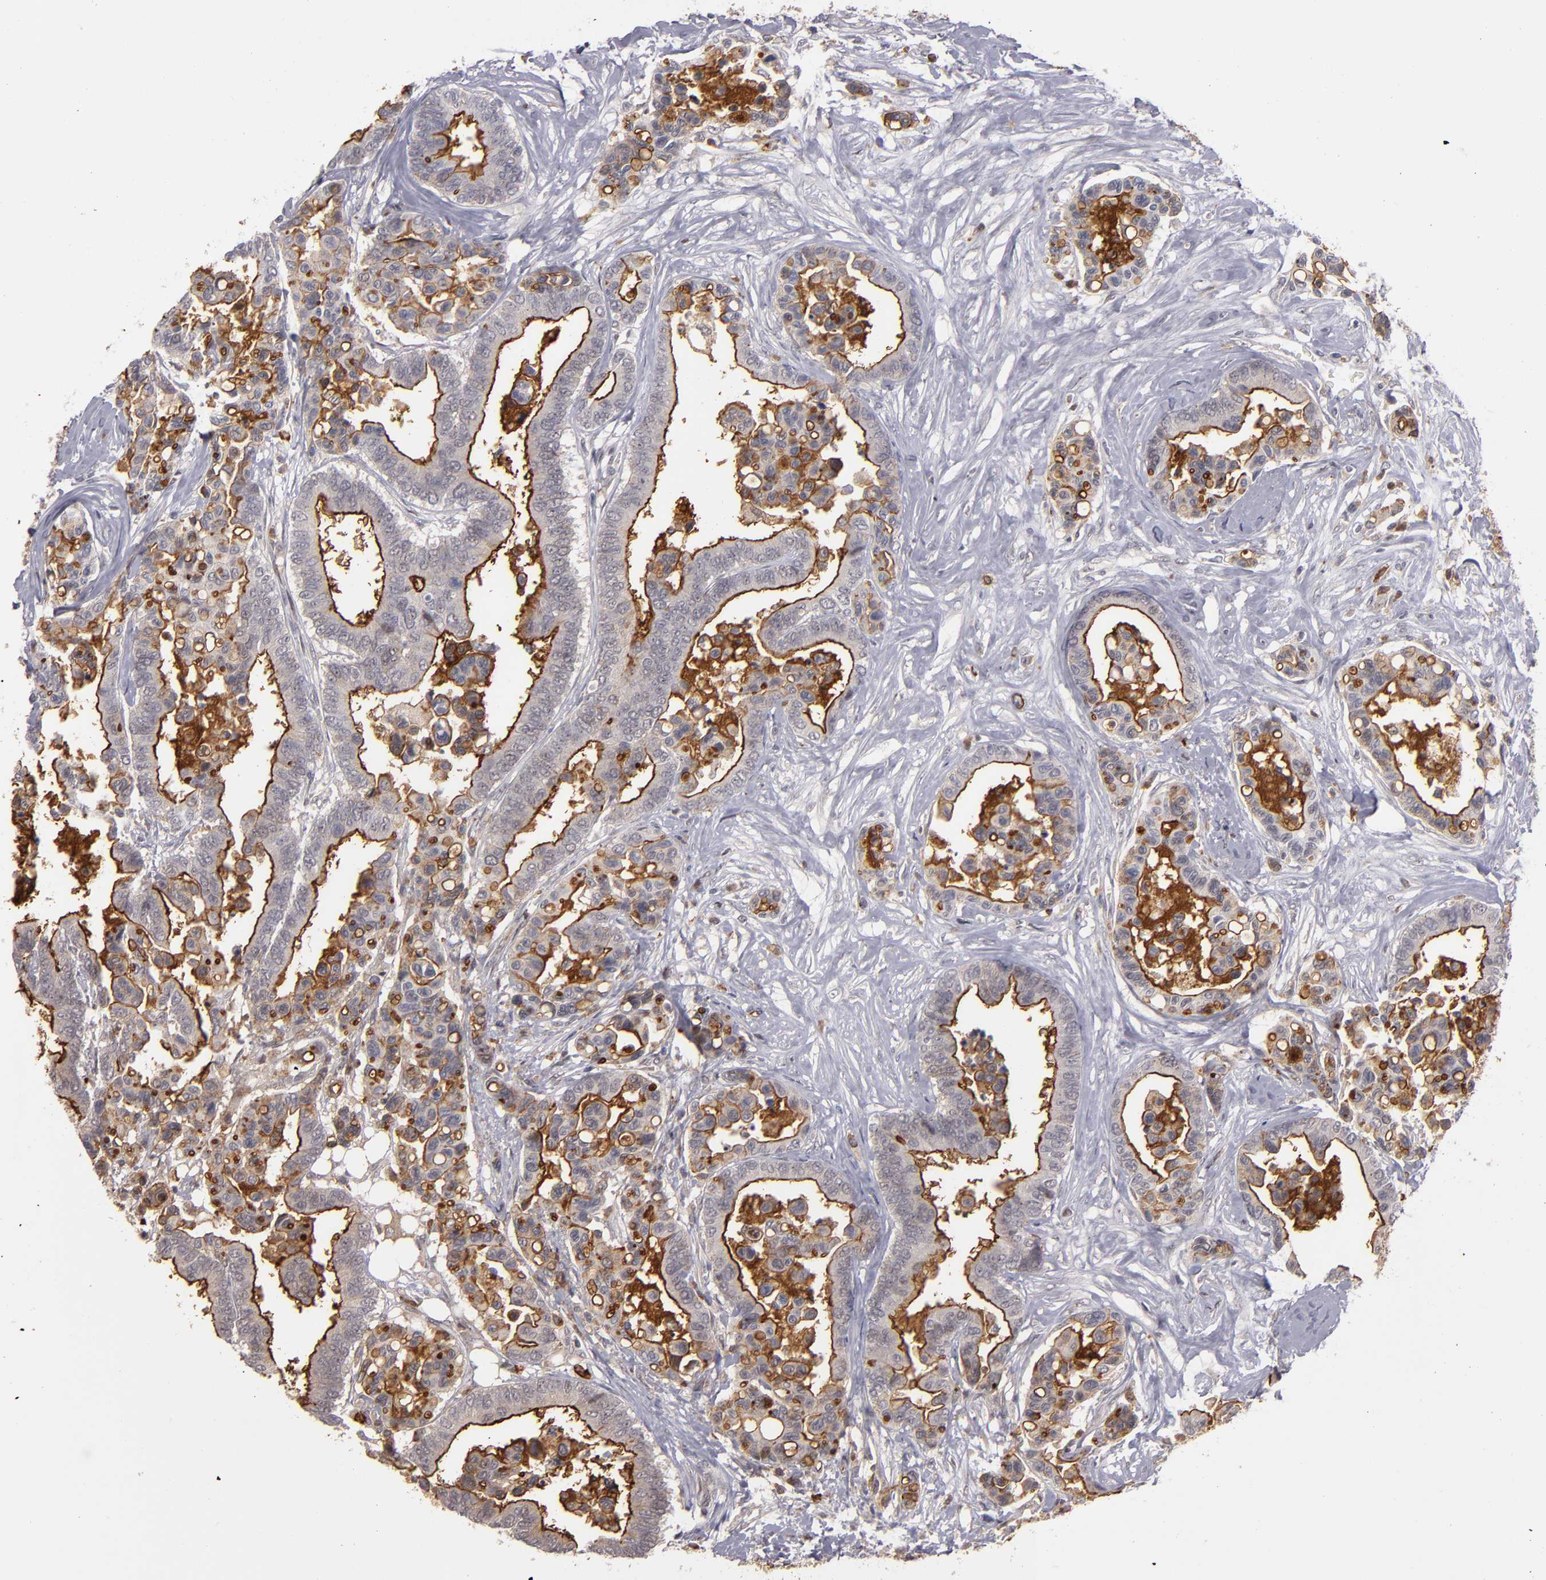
{"staining": {"intensity": "moderate", "quantity": ">75%", "location": "cytoplasmic/membranous"}, "tissue": "colorectal cancer", "cell_type": "Tumor cells", "image_type": "cancer", "snomed": [{"axis": "morphology", "description": "Adenocarcinoma, NOS"}, {"axis": "topography", "description": "Colon"}], "caption": "This image shows IHC staining of colorectal adenocarcinoma, with medium moderate cytoplasmic/membranous positivity in about >75% of tumor cells.", "gene": "STX3", "patient": {"sex": "male", "age": 82}}